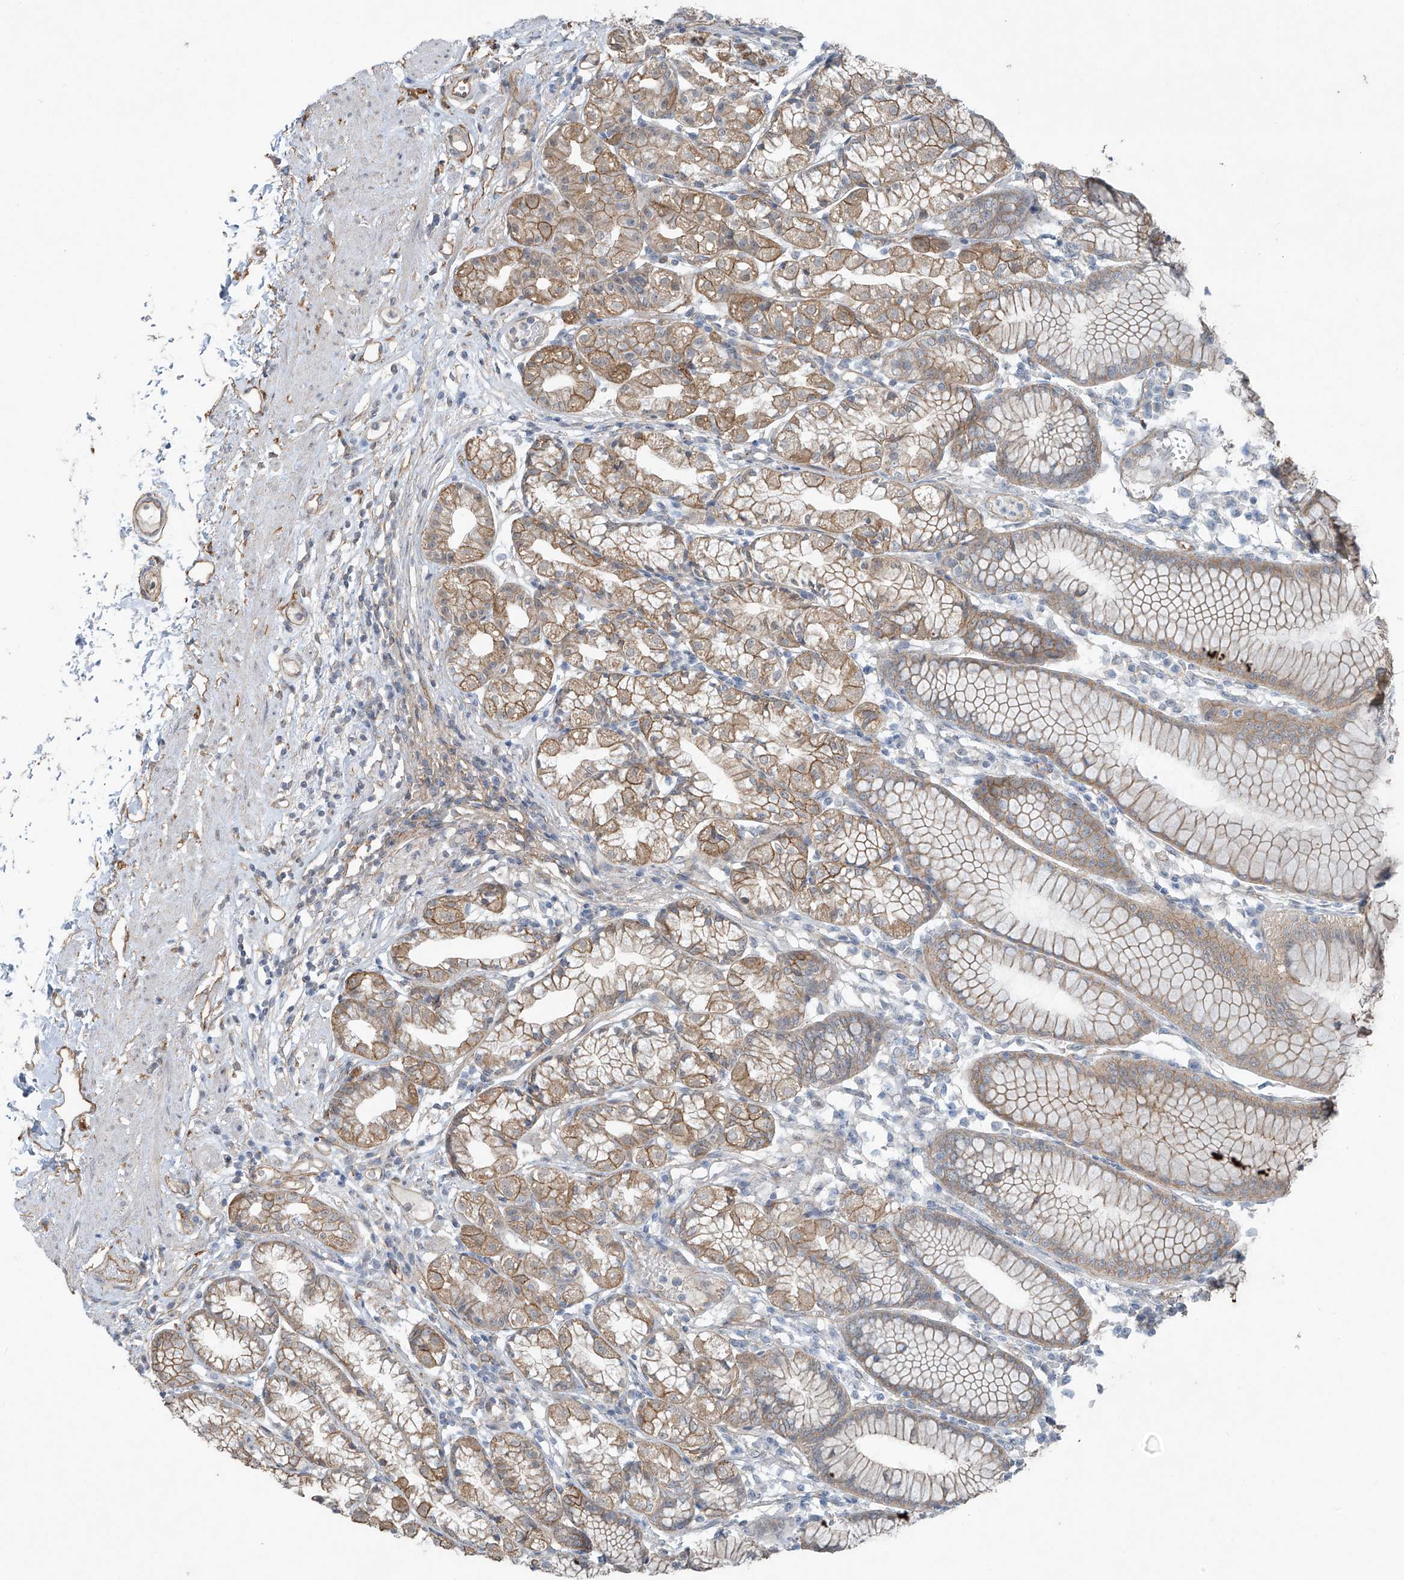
{"staining": {"intensity": "moderate", "quantity": ">75%", "location": "cytoplasmic/membranous"}, "tissue": "stomach", "cell_type": "Glandular cells", "image_type": "normal", "snomed": [{"axis": "morphology", "description": "Normal tissue, NOS"}, {"axis": "topography", "description": "Stomach"}], "caption": "The photomicrograph demonstrates a brown stain indicating the presence of a protein in the cytoplasmic/membranous of glandular cells in stomach. (IHC, brightfield microscopy, high magnification).", "gene": "TUBE1", "patient": {"sex": "female", "age": 57}}